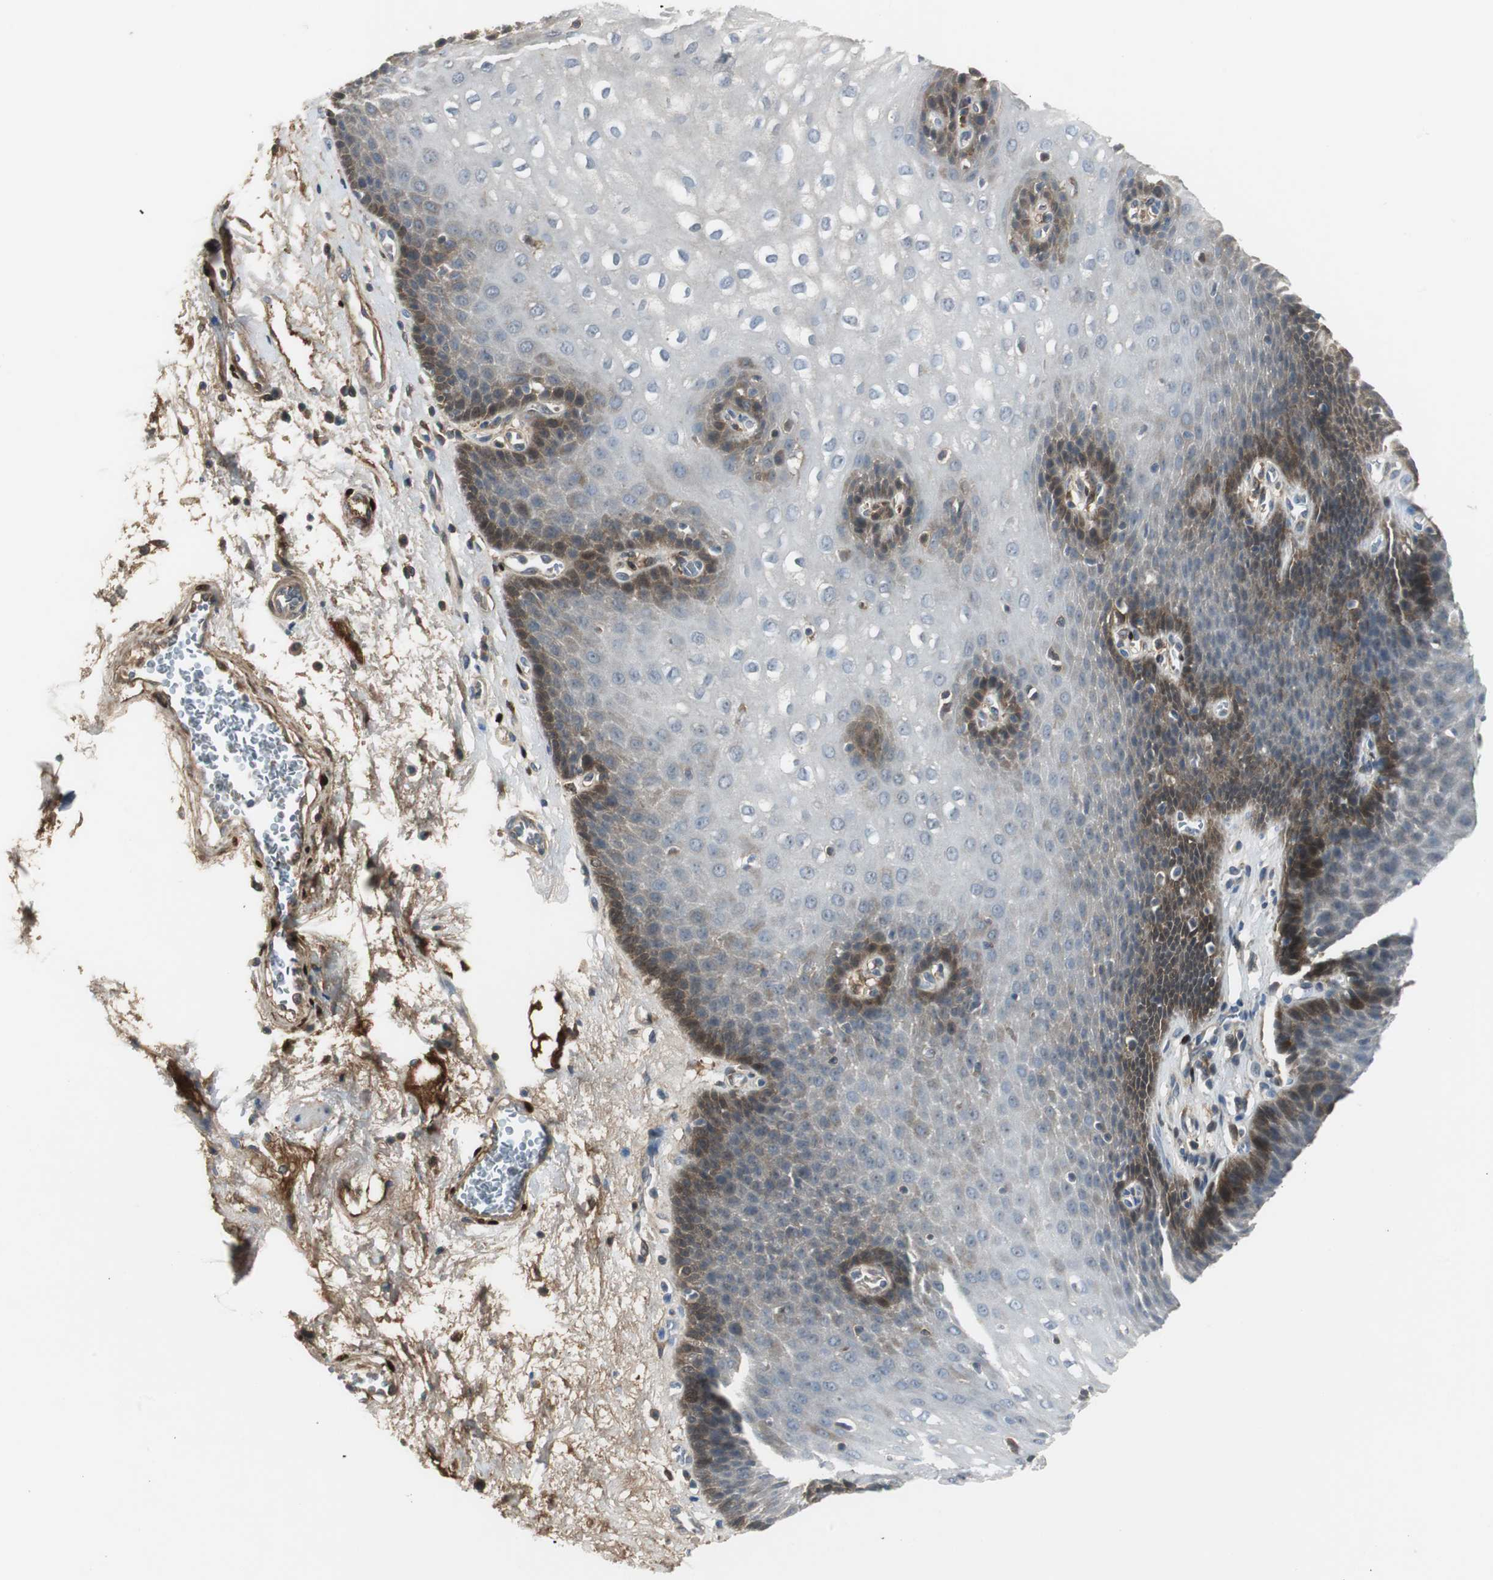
{"staining": {"intensity": "moderate", "quantity": "<25%", "location": "cytoplasmic/membranous"}, "tissue": "esophagus", "cell_type": "Squamous epithelial cells", "image_type": "normal", "snomed": [{"axis": "morphology", "description": "Normal tissue, NOS"}, {"axis": "topography", "description": "Esophagus"}], "caption": "Protein expression analysis of unremarkable human esophagus reveals moderate cytoplasmic/membranous positivity in approximately <25% of squamous epithelial cells. (DAB IHC, brown staining for protein, blue staining for nuclei).", "gene": "FHL2", "patient": {"sex": "male", "age": 48}}